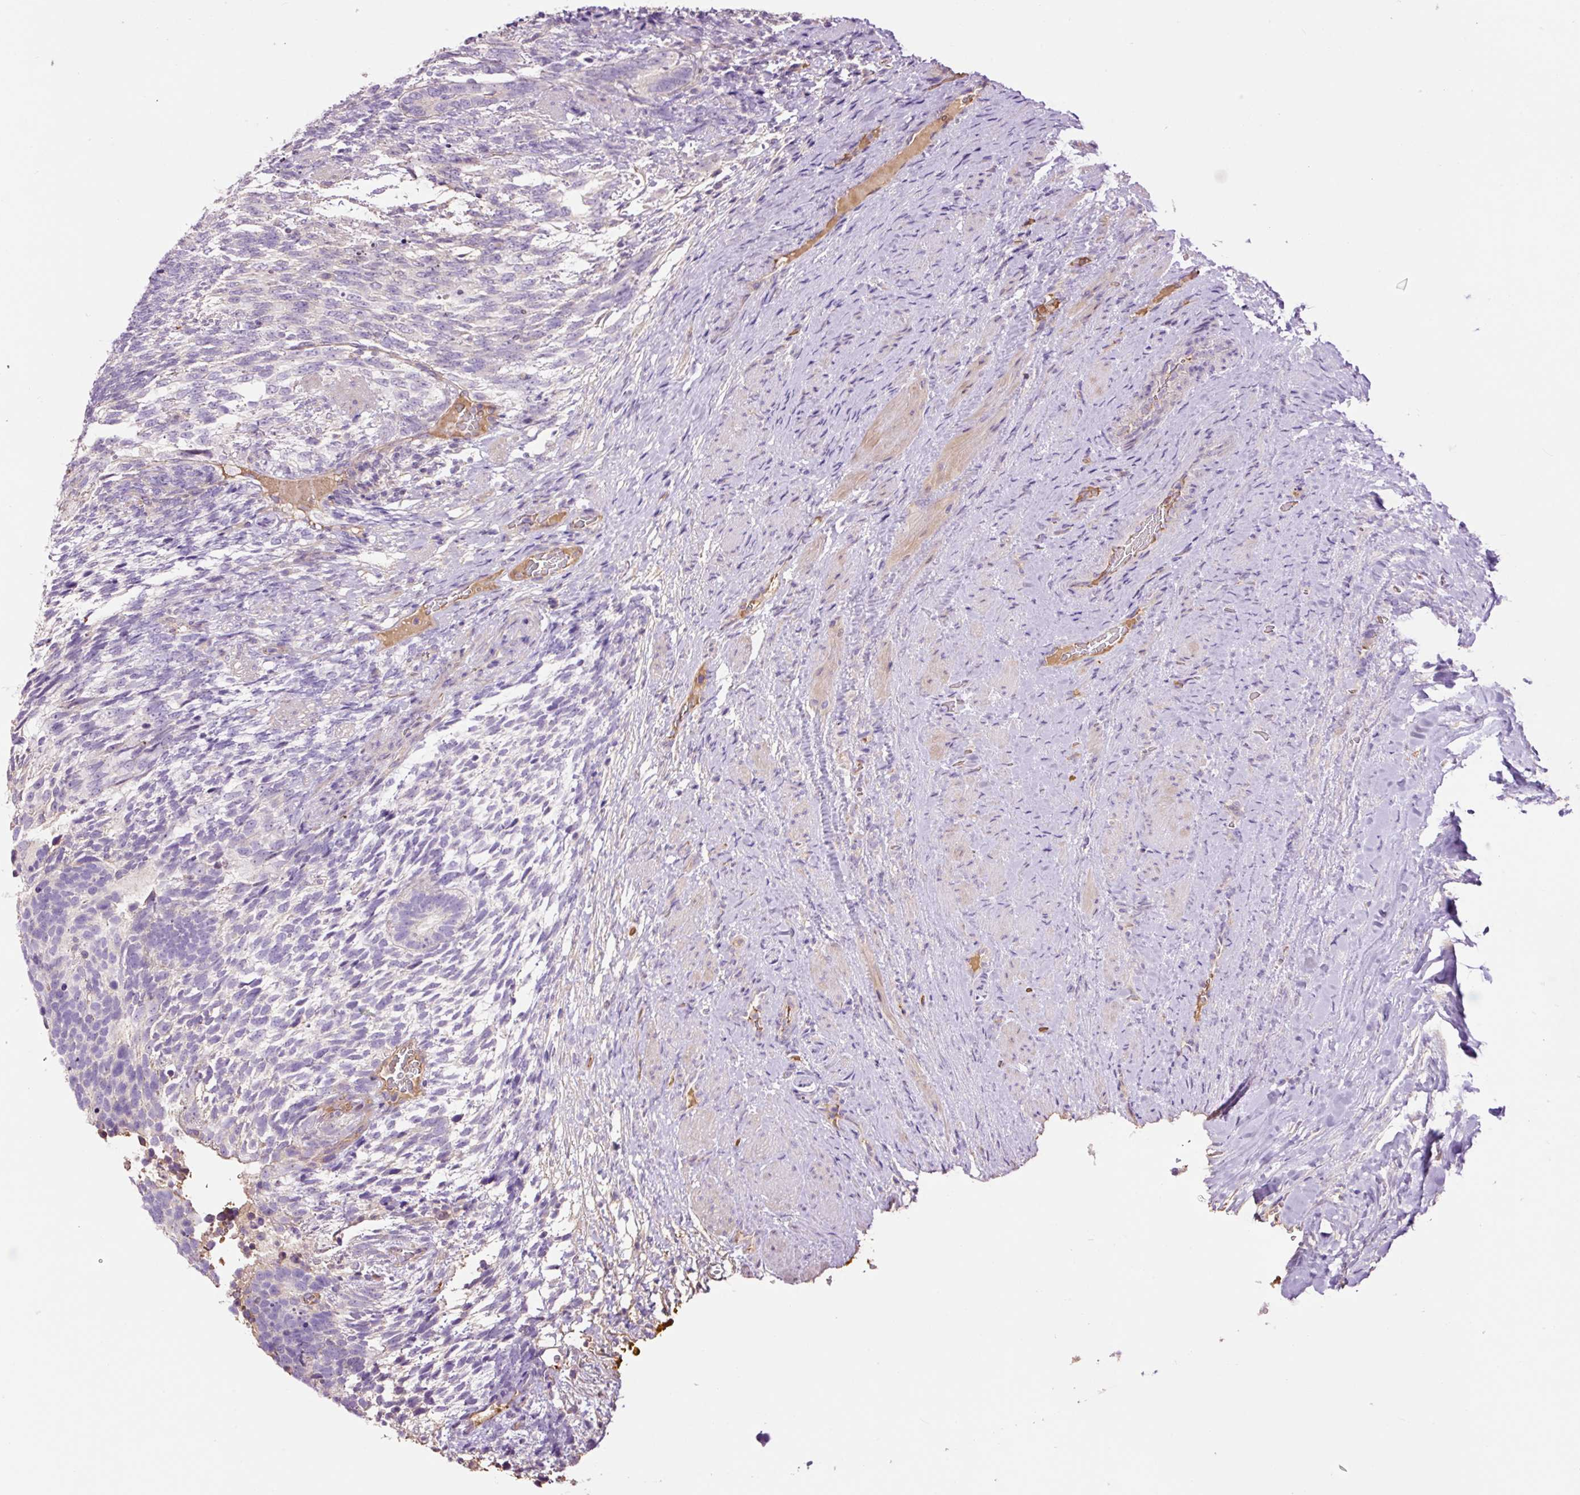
{"staining": {"intensity": "negative", "quantity": "none", "location": "none"}, "tissue": "testis cancer", "cell_type": "Tumor cells", "image_type": "cancer", "snomed": [{"axis": "morphology", "description": "Carcinoma, Embryonal, NOS"}, {"axis": "topography", "description": "Testis"}], "caption": "DAB immunohistochemical staining of testis cancer demonstrates no significant staining in tumor cells. Brightfield microscopy of immunohistochemistry (IHC) stained with DAB (brown) and hematoxylin (blue), captured at high magnification.", "gene": "TMEM235", "patient": {"sex": "male", "age": 23}}